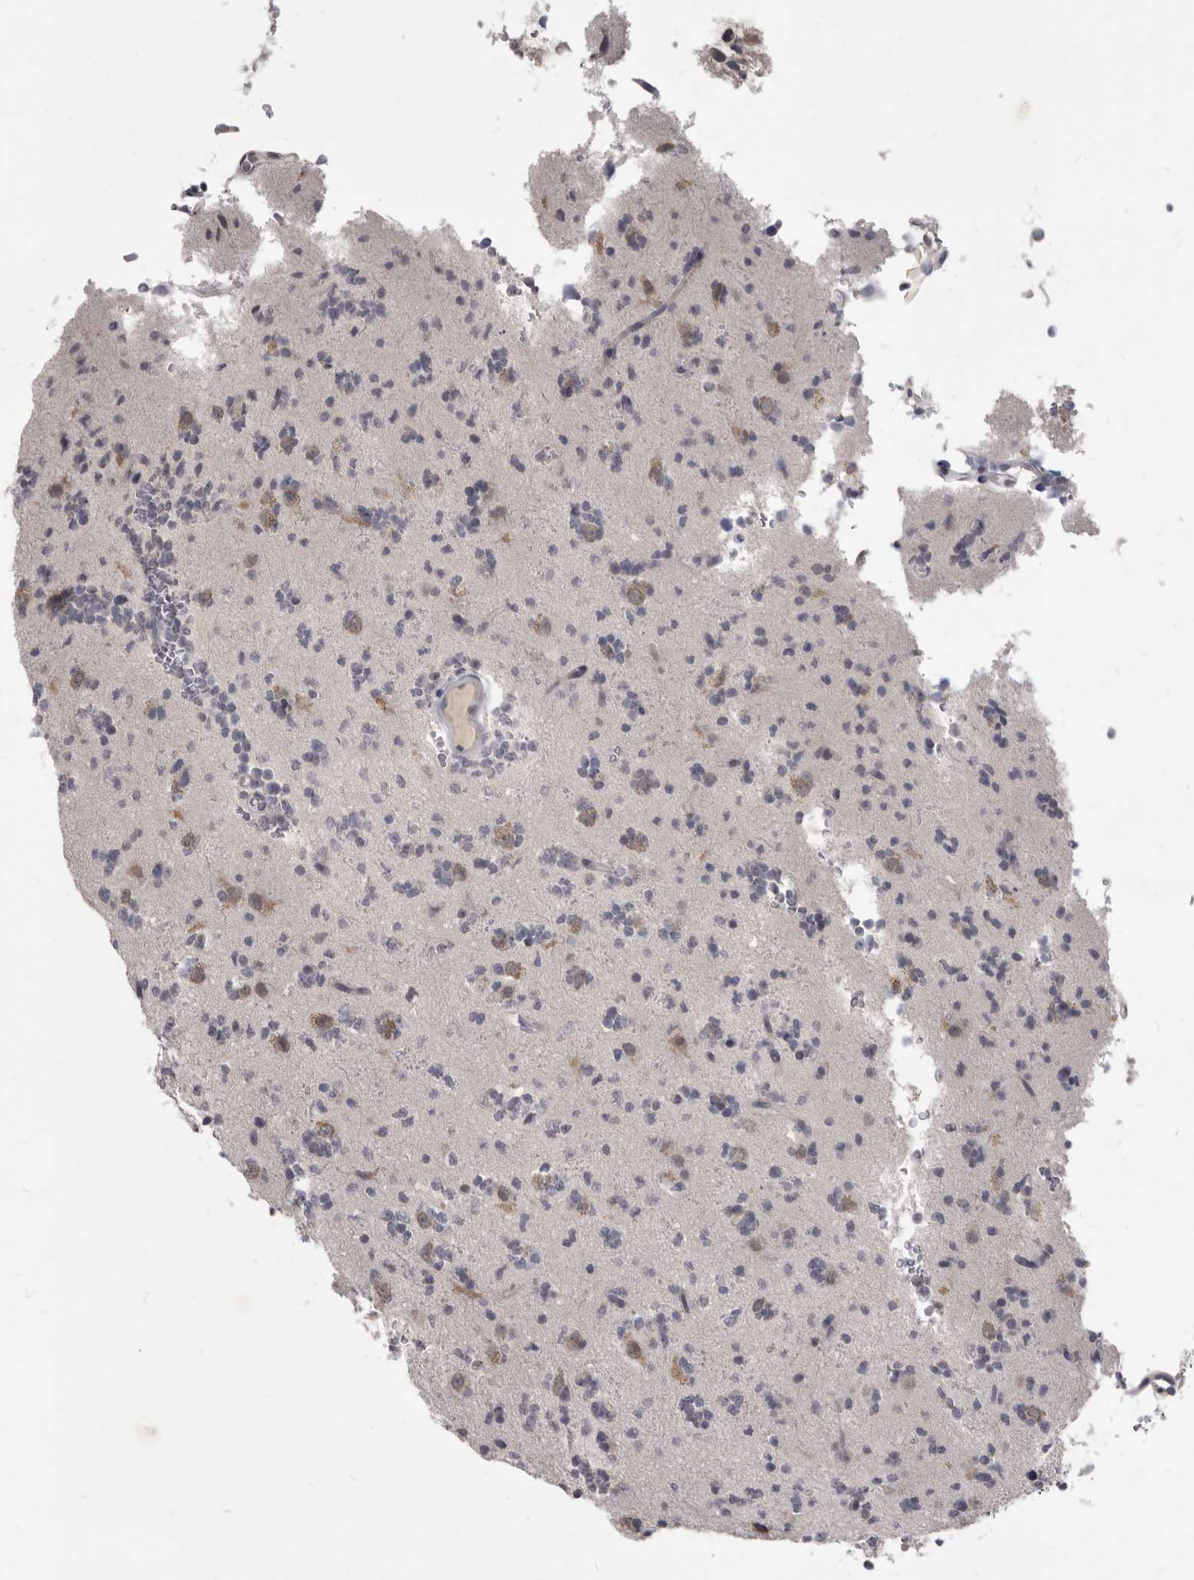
{"staining": {"intensity": "negative", "quantity": "none", "location": "none"}, "tissue": "glioma", "cell_type": "Tumor cells", "image_type": "cancer", "snomed": [{"axis": "morphology", "description": "Glioma, malignant, High grade"}, {"axis": "topography", "description": "Brain"}], "caption": "Immunohistochemistry (IHC) photomicrograph of neoplastic tissue: malignant glioma (high-grade) stained with DAB shows no significant protein positivity in tumor cells.", "gene": "SULT1E1", "patient": {"sex": "female", "age": 62}}